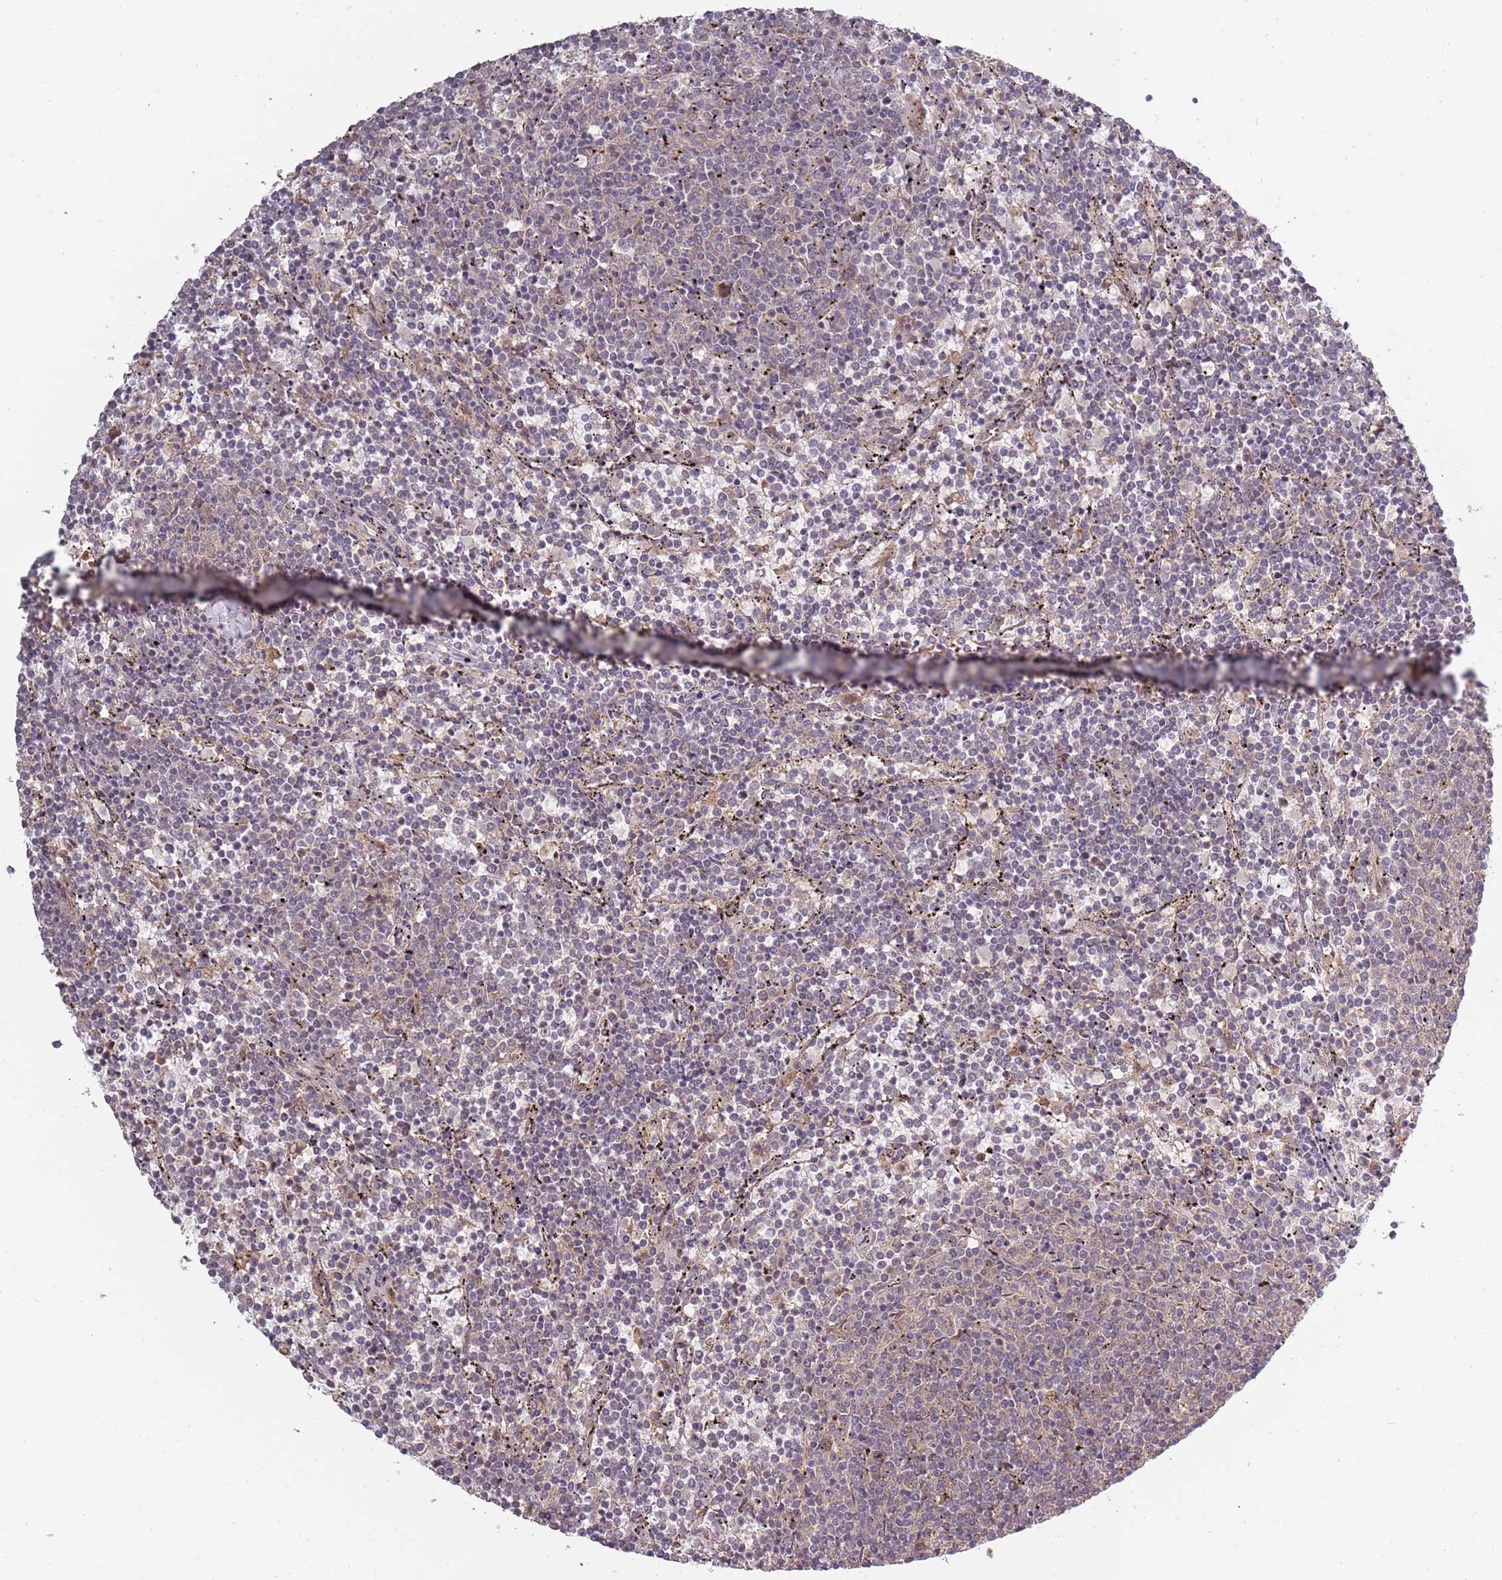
{"staining": {"intensity": "negative", "quantity": "none", "location": "none"}, "tissue": "lymphoma", "cell_type": "Tumor cells", "image_type": "cancer", "snomed": [{"axis": "morphology", "description": "Malignant lymphoma, non-Hodgkin's type, Low grade"}, {"axis": "topography", "description": "Spleen"}], "caption": "Immunohistochemistry (IHC) photomicrograph of neoplastic tissue: human low-grade malignant lymphoma, non-Hodgkin's type stained with DAB (3,3'-diaminobenzidine) displays no significant protein positivity in tumor cells. (DAB (3,3'-diaminobenzidine) IHC visualized using brightfield microscopy, high magnification).", "gene": "USP32", "patient": {"sex": "female", "age": 50}}